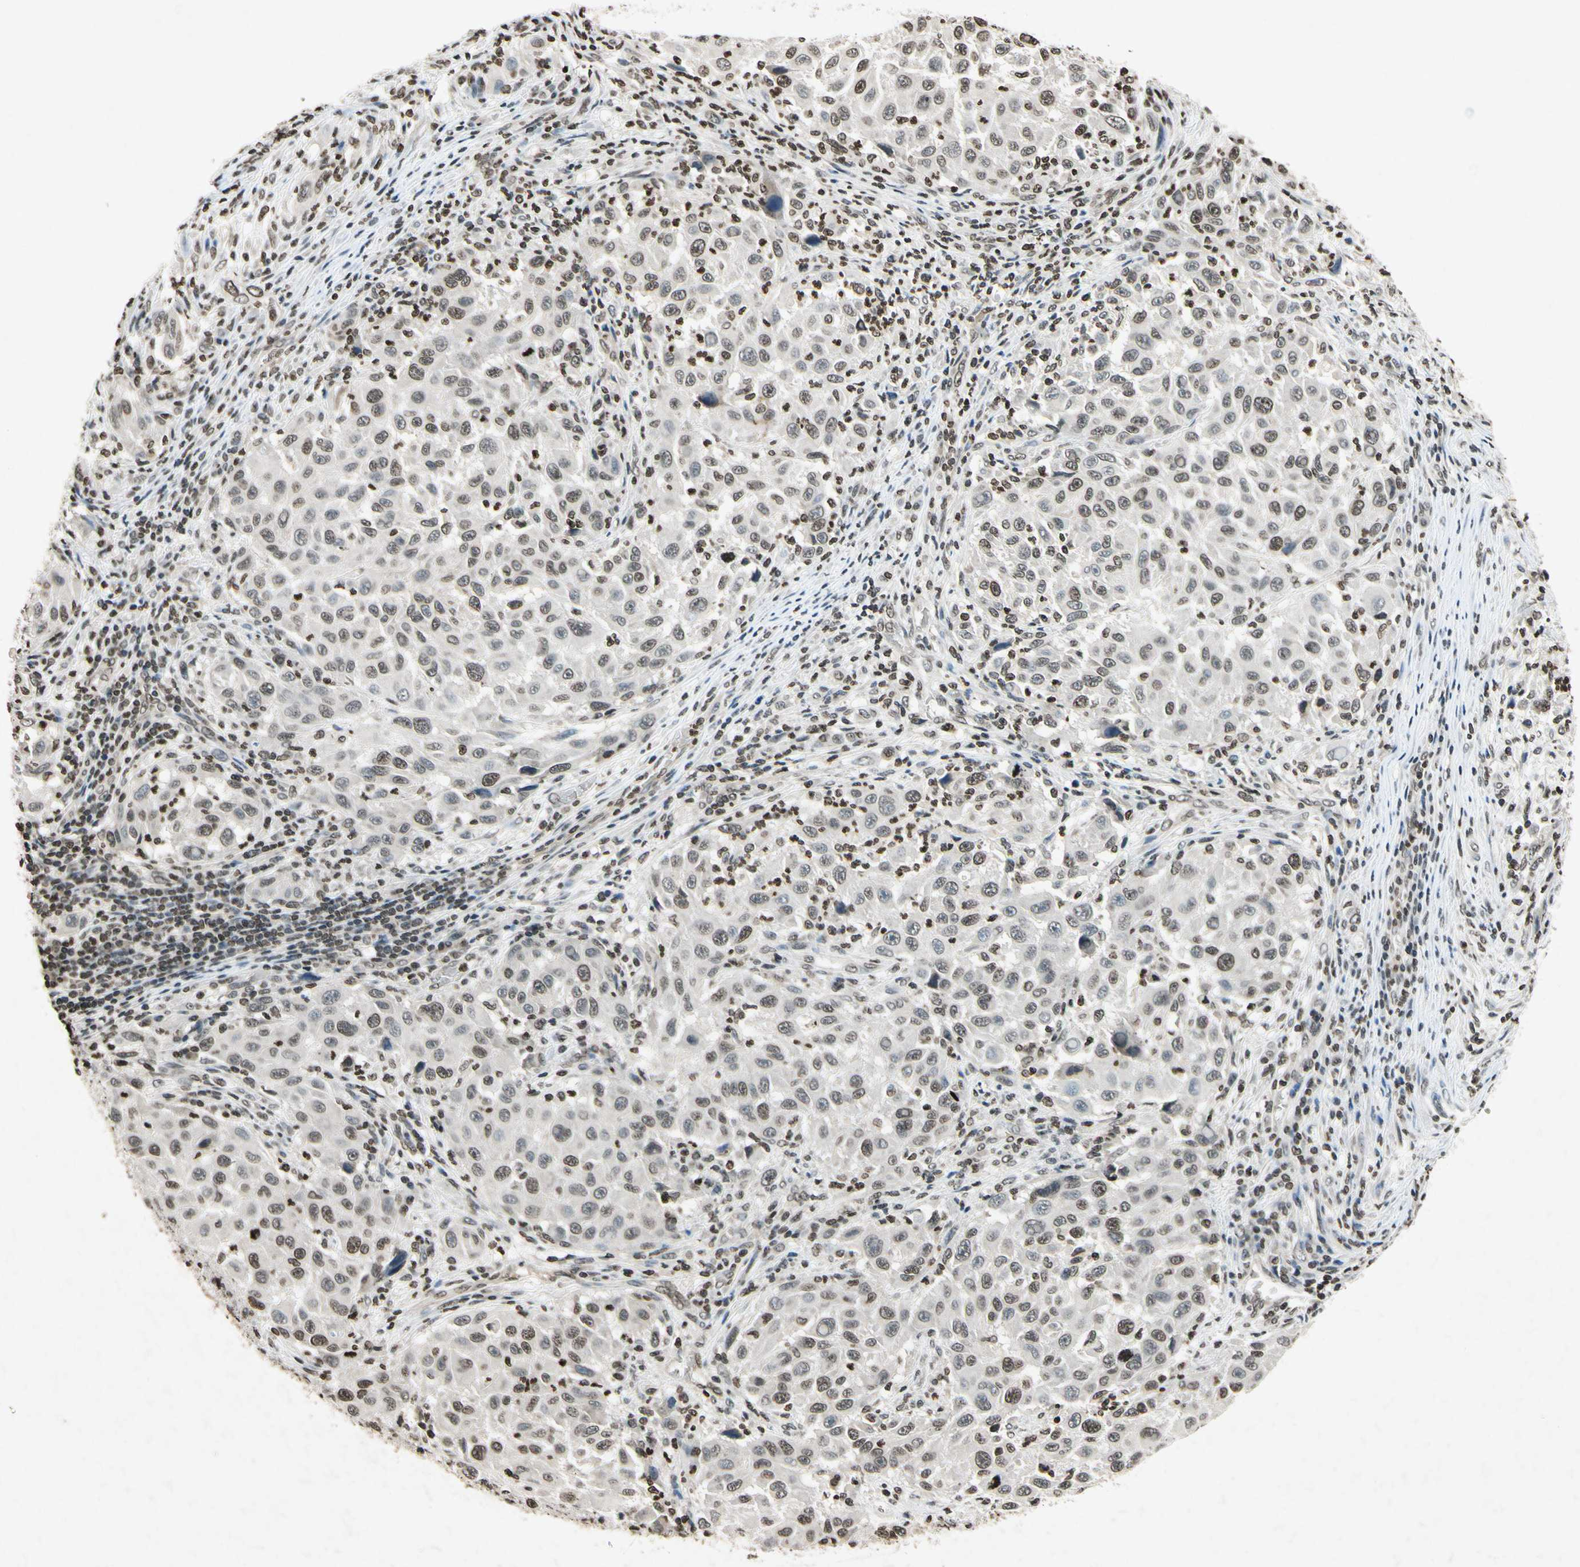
{"staining": {"intensity": "weak", "quantity": "25%-75%", "location": "nuclear"}, "tissue": "melanoma", "cell_type": "Tumor cells", "image_type": "cancer", "snomed": [{"axis": "morphology", "description": "Malignant melanoma, Metastatic site"}, {"axis": "topography", "description": "Lymph node"}], "caption": "Approximately 25%-75% of tumor cells in malignant melanoma (metastatic site) display weak nuclear protein expression as visualized by brown immunohistochemical staining.", "gene": "HOXB3", "patient": {"sex": "male", "age": 61}}